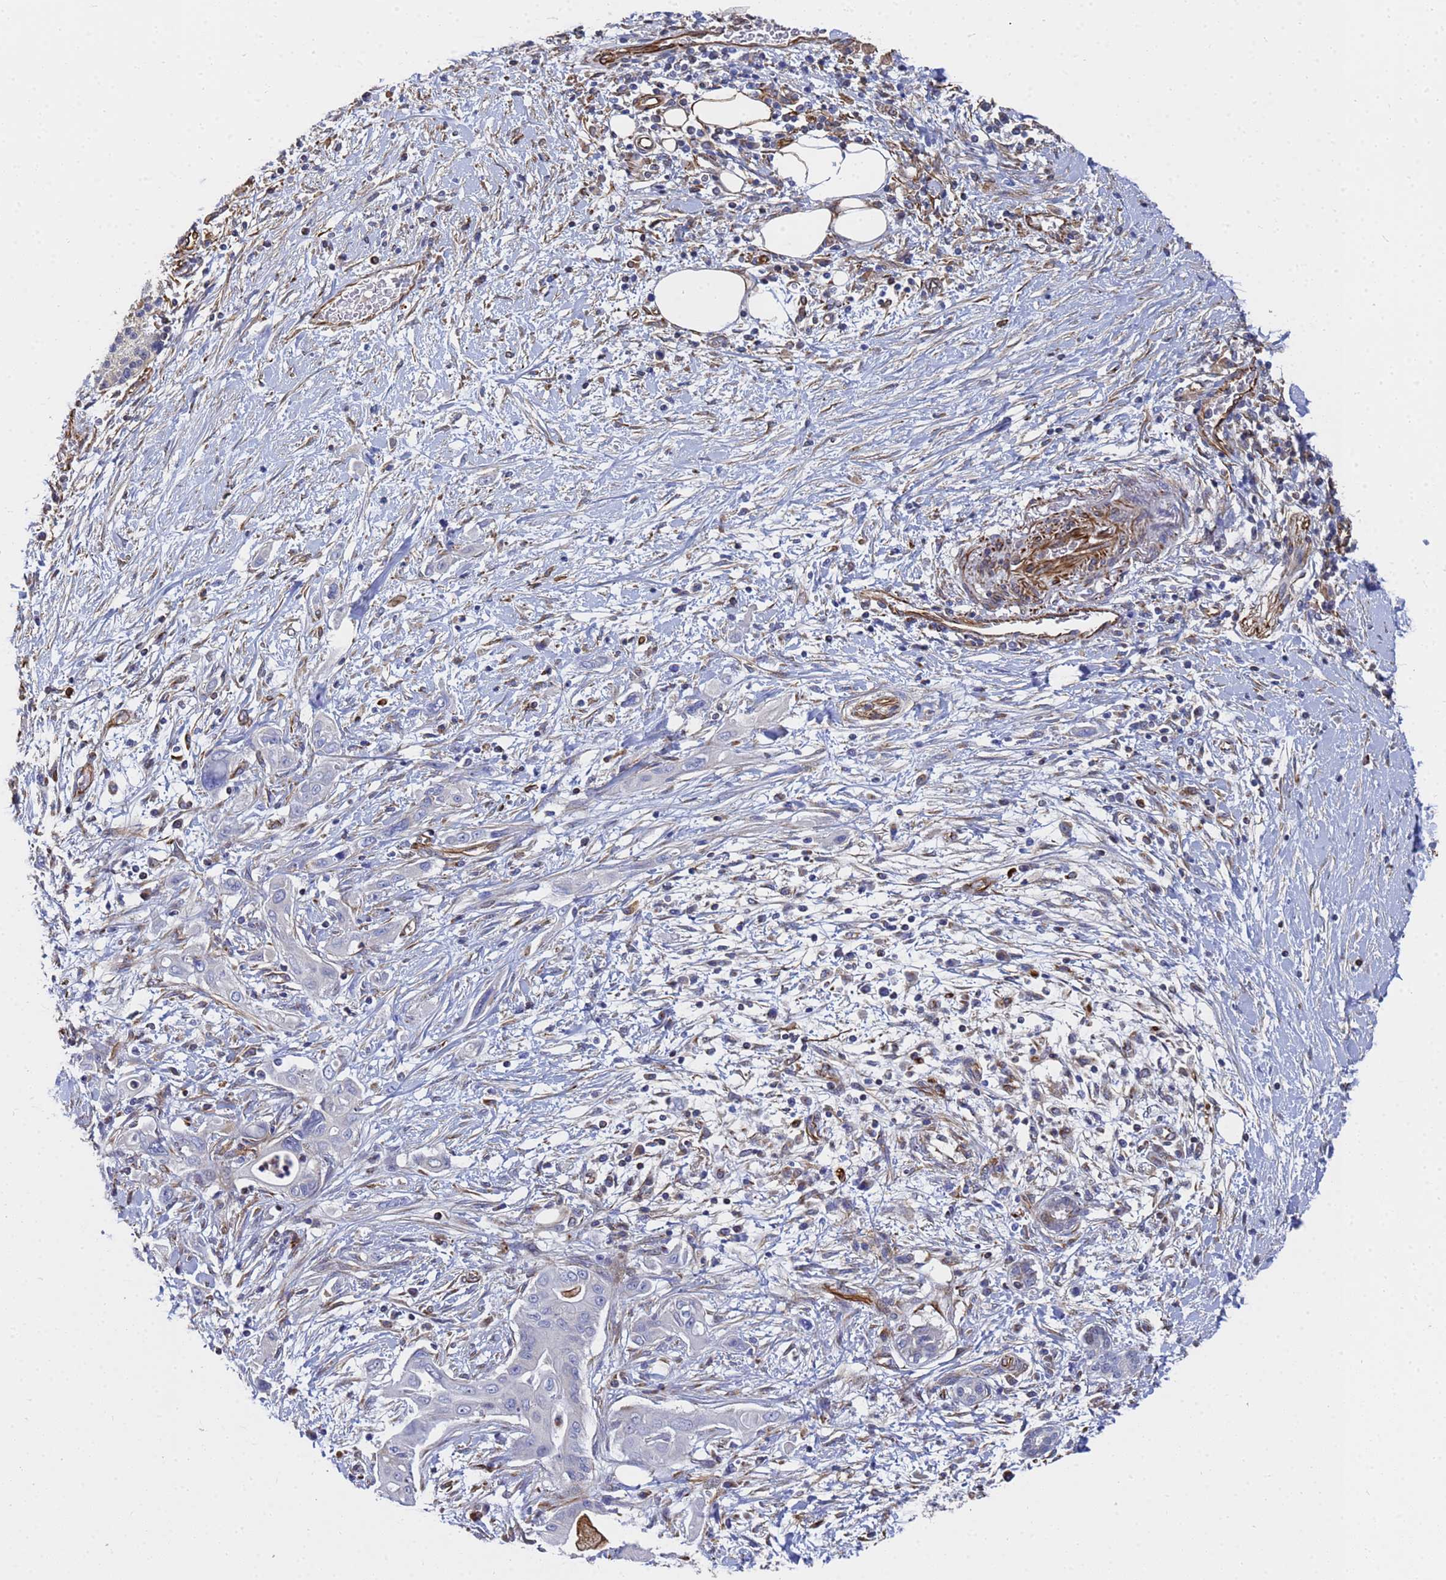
{"staining": {"intensity": "negative", "quantity": "none", "location": "none"}, "tissue": "pancreatic cancer", "cell_type": "Tumor cells", "image_type": "cancer", "snomed": [{"axis": "morphology", "description": "Adenocarcinoma, NOS"}, {"axis": "topography", "description": "Pancreas"}], "caption": "Tumor cells are negative for protein expression in human pancreatic cancer (adenocarcinoma).", "gene": "SYT13", "patient": {"sex": "male", "age": 58}}